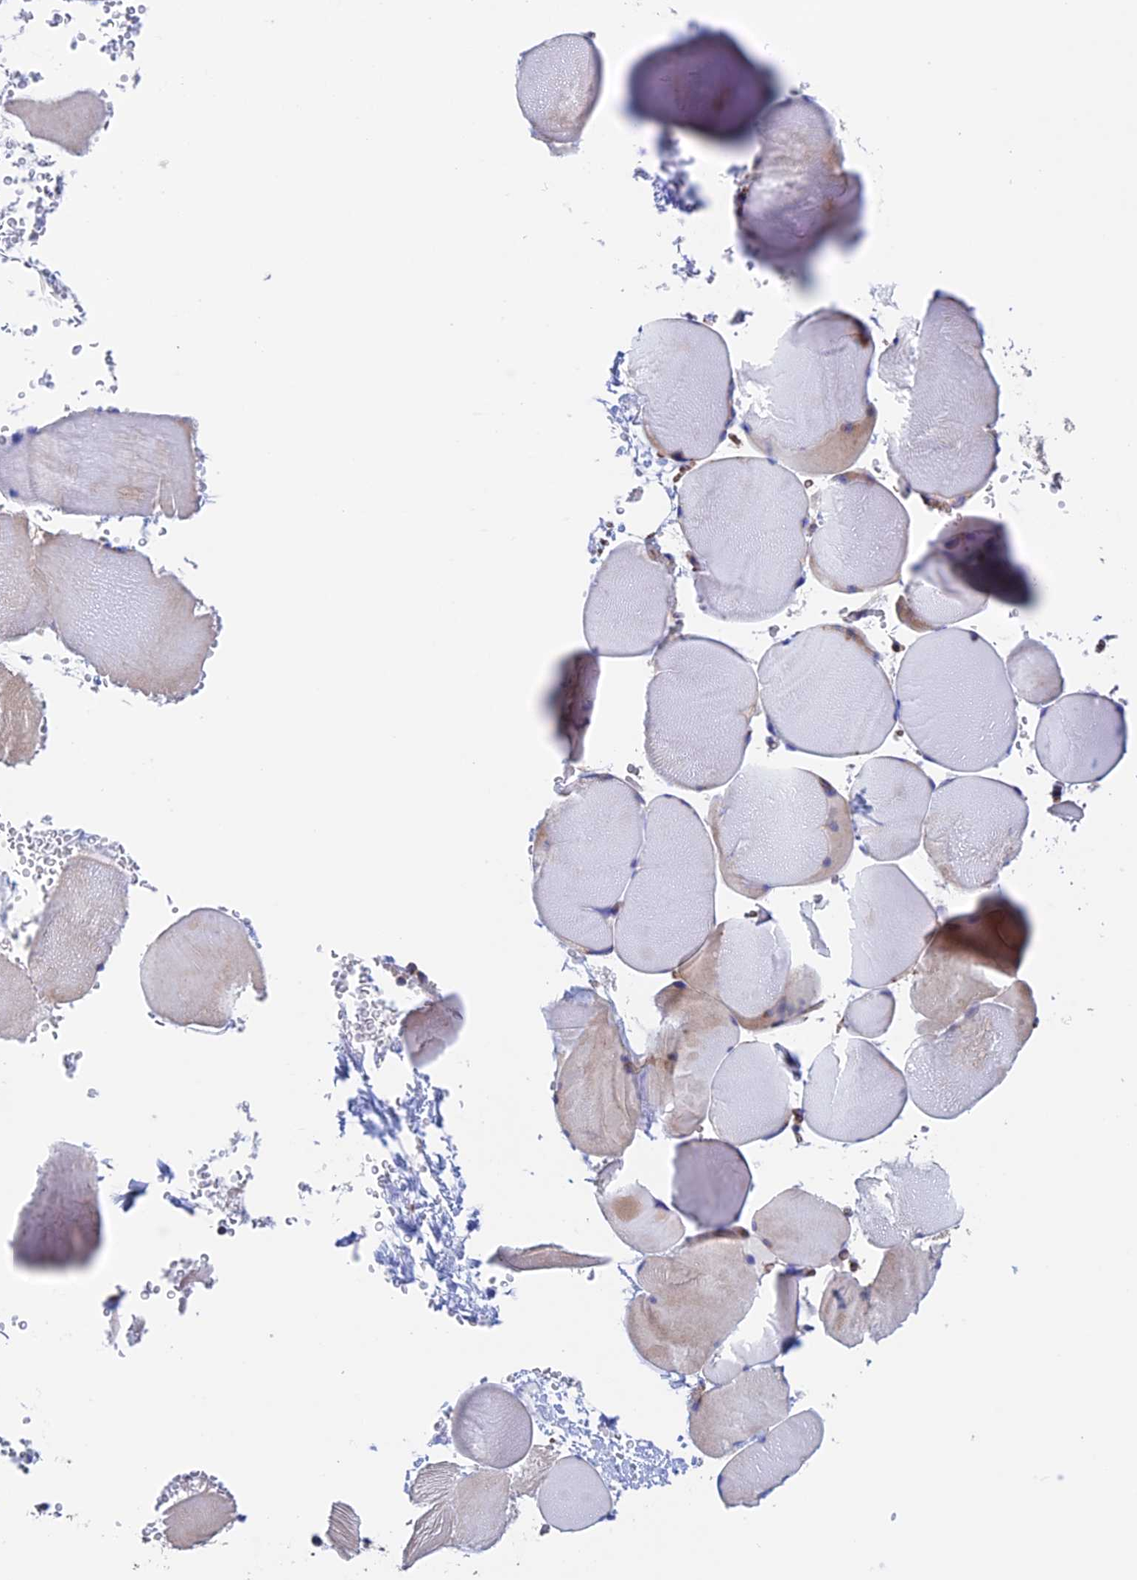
{"staining": {"intensity": "moderate", "quantity": "25%-75%", "location": "cytoplasmic/membranous"}, "tissue": "skeletal muscle", "cell_type": "Myocytes", "image_type": "normal", "snomed": [{"axis": "morphology", "description": "Normal tissue, NOS"}, {"axis": "topography", "description": "Skeletal muscle"}], "caption": "Immunohistochemical staining of normal skeletal muscle shows medium levels of moderate cytoplasmic/membranous staining in approximately 25%-75% of myocytes.", "gene": "MRPL1", "patient": {"sex": "male", "age": 62}}